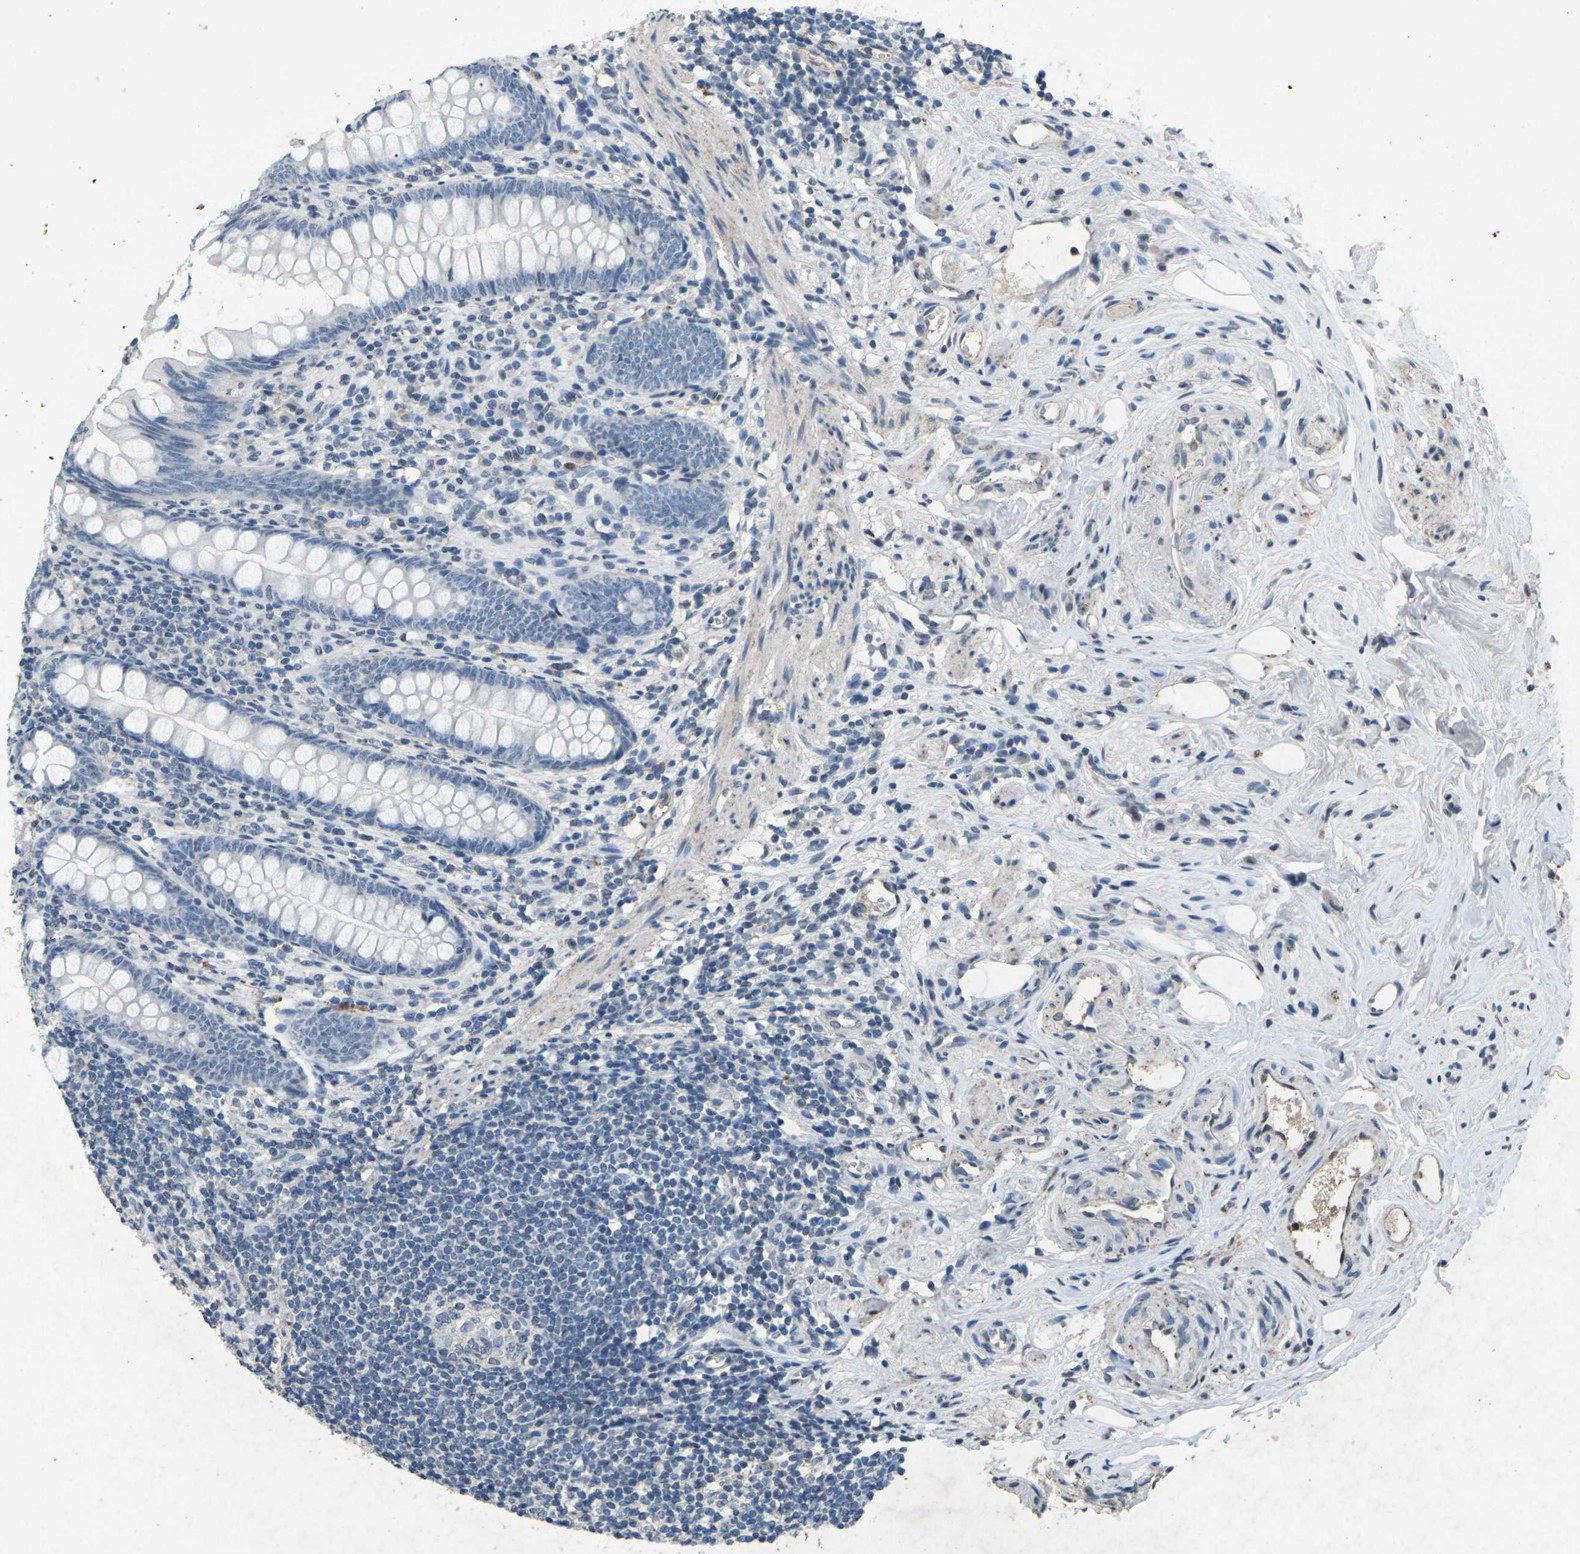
{"staining": {"intensity": "negative", "quantity": "none", "location": "none"}, "tissue": "appendix", "cell_type": "Glandular cells", "image_type": "normal", "snomed": [{"axis": "morphology", "description": "Normal tissue, NOS"}, {"axis": "topography", "description": "Appendix"}], "caption": "This is an immunohistochemistry histopathology image of unremarkable appendix. There is no positivity in glandular cells.", "gene": "A1BG", "patient": {"sex": "female", "age": 77}}